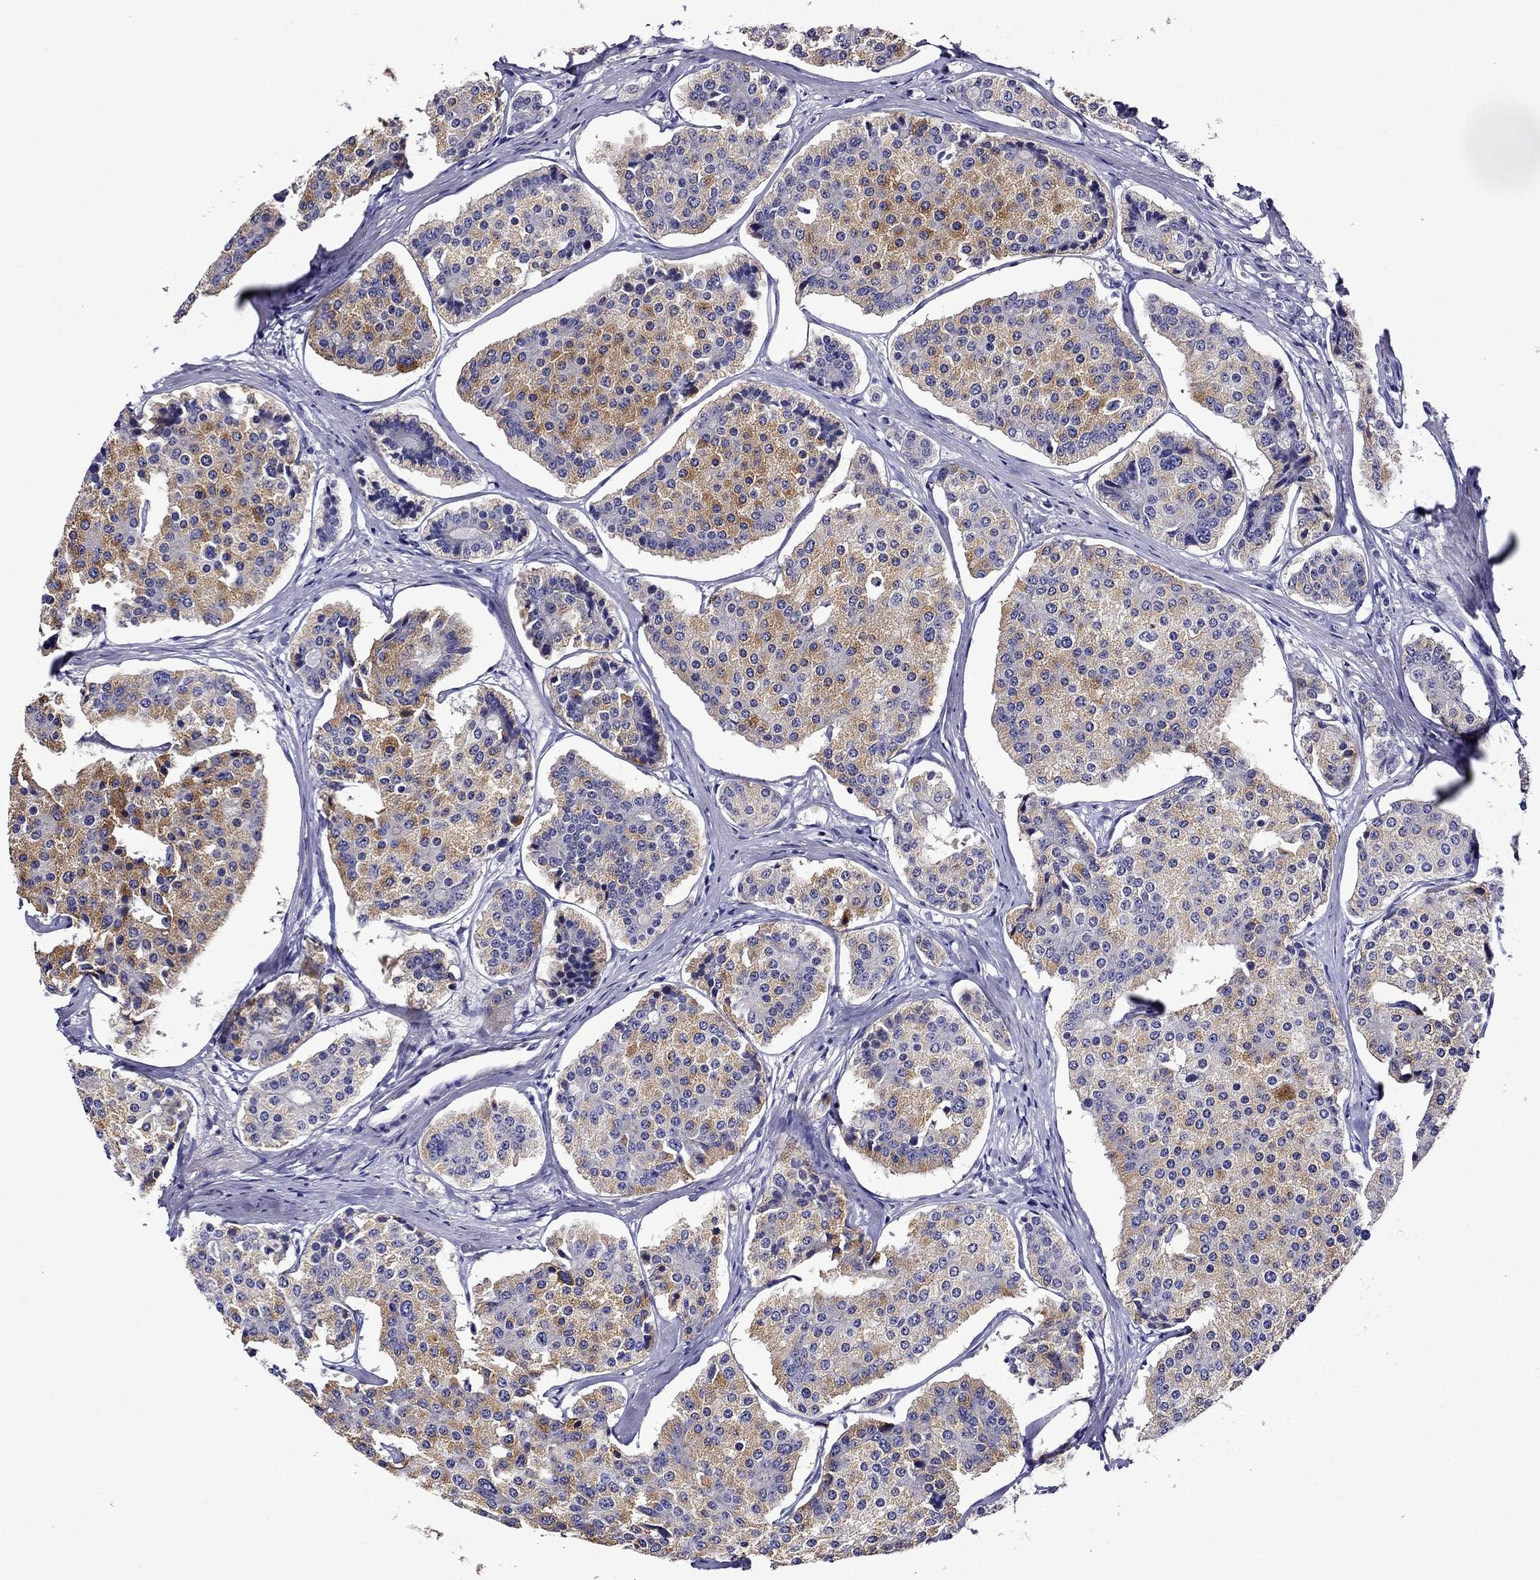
{"staining": {"intensity": "moderate", "quantity": "25%-75%", "location": "cytoplasmic/membranous"}, "tissue": "carcinoid", "cell_type": "Tumor cells", "image_type": "cancer", "snomed": [{"axis": "morphology", "description": "Carcinoid, malignant, NOS"}, {"axis": "topography", "description": "Small intestine"}], "caption": "Tumor cells show medium levels of moderate cytoplasmic/membranous expression in about 25%-75% of cells in human carcinoid. (brown staining indicates protein expression, while blue staining denotes nuclei).", "gene": "SCG2", "patient": {"sex": "female", "age": 65}}